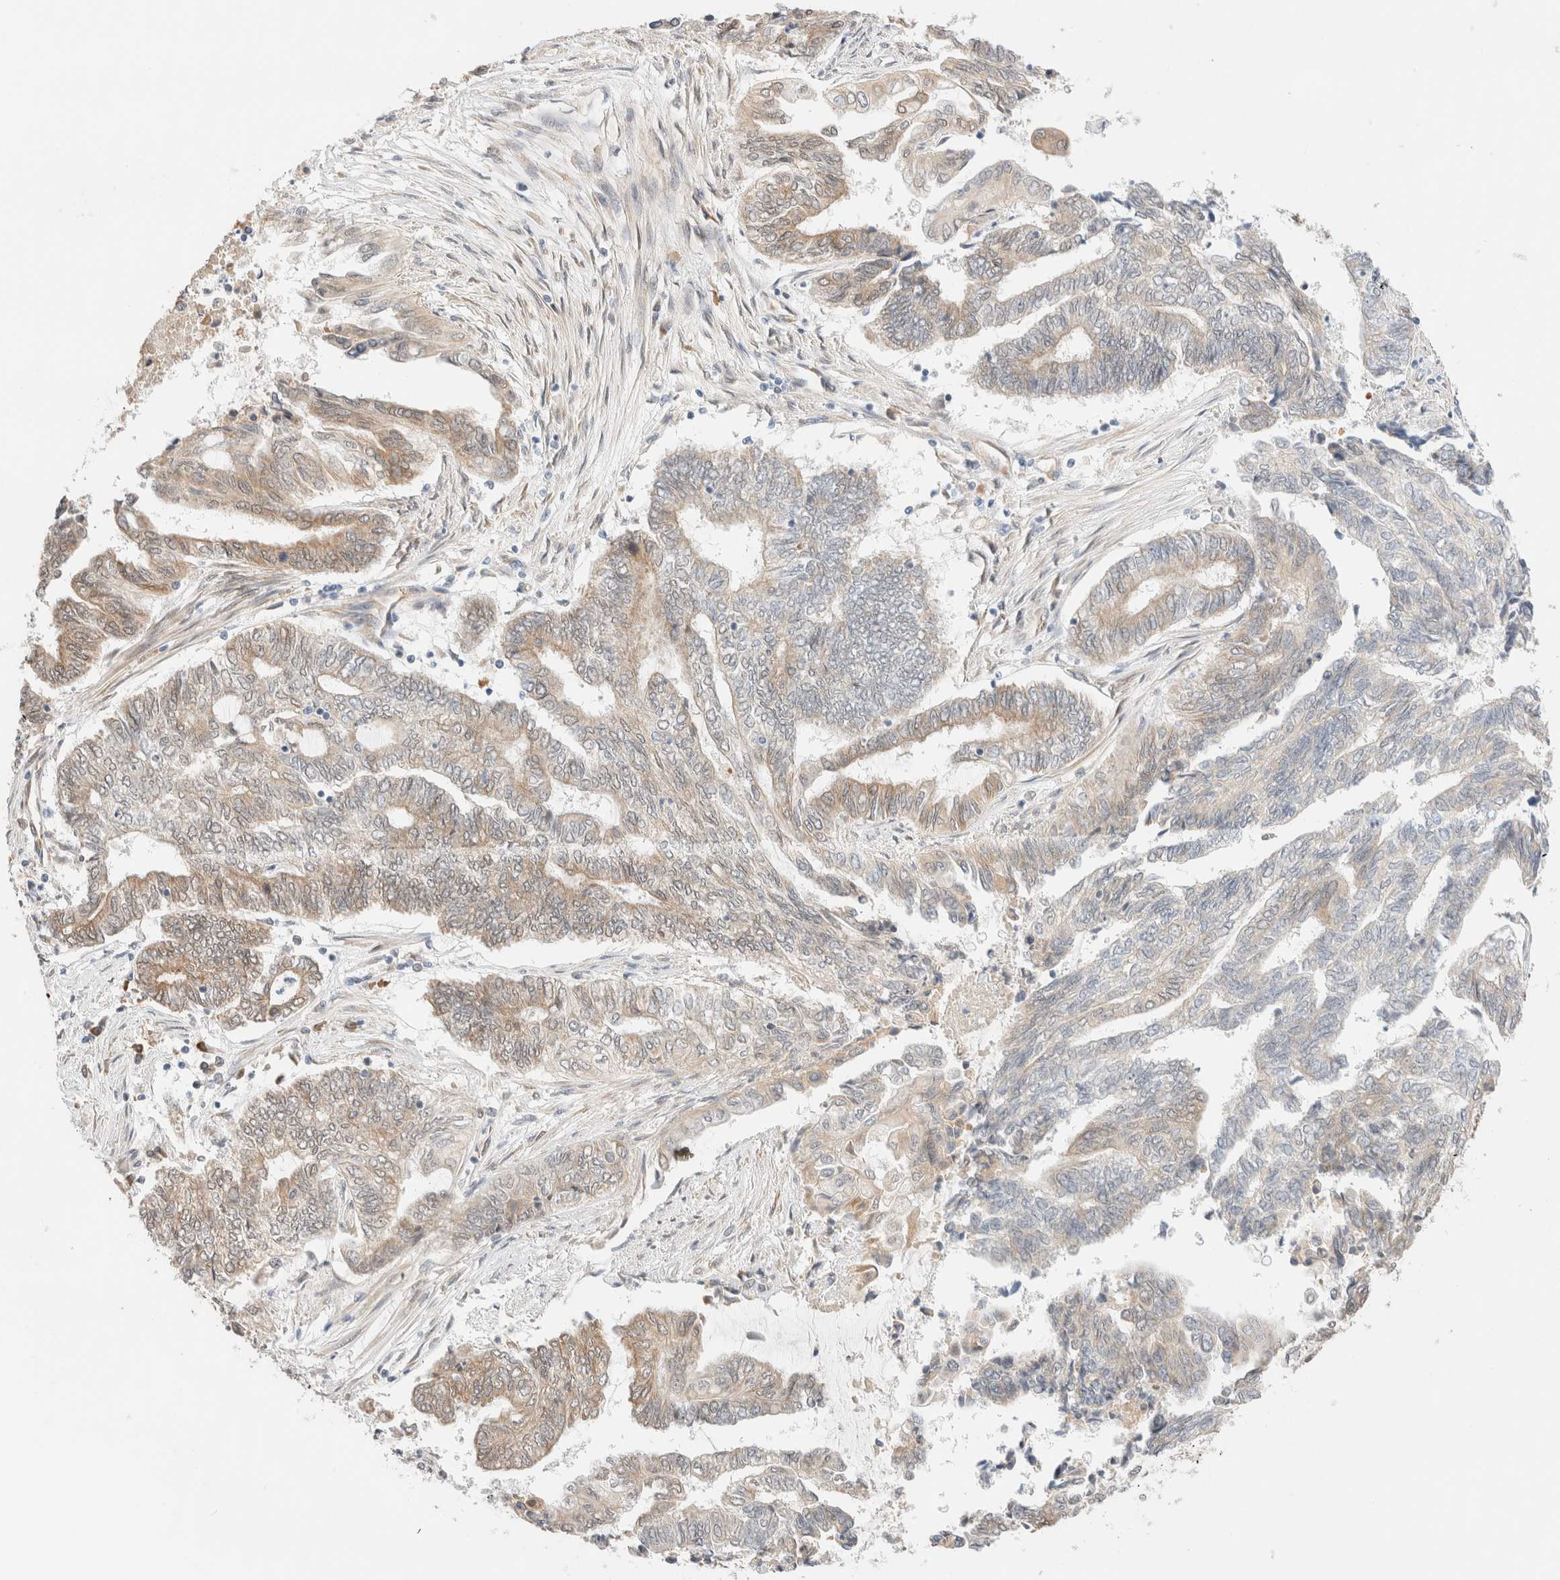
{"staining": {"intensity": "weak", "quantity": "25%-75%", "location": "cytoplasmic/membranous"}, "tissue": "endometrial cancer", "cell_type": "Tumor cells", "image_type": "cancer", "snomed": [{"axis": "morphology", "description": "Adenocarcinoma, NOS"}, {"axis": "topography", "description": "Uterus"}, {"axis": "topography", "description": "Endometrium"}], "caption": "Protein staining shows weak cytoplasmic/membranous staining in about 25%-75% of tumor cells in endometrial cancer. (Brightfield microscopy of DAB IHC at high magnification).", "gene": "SYVN1", "patient": {"sex": "female", "age": 70}}